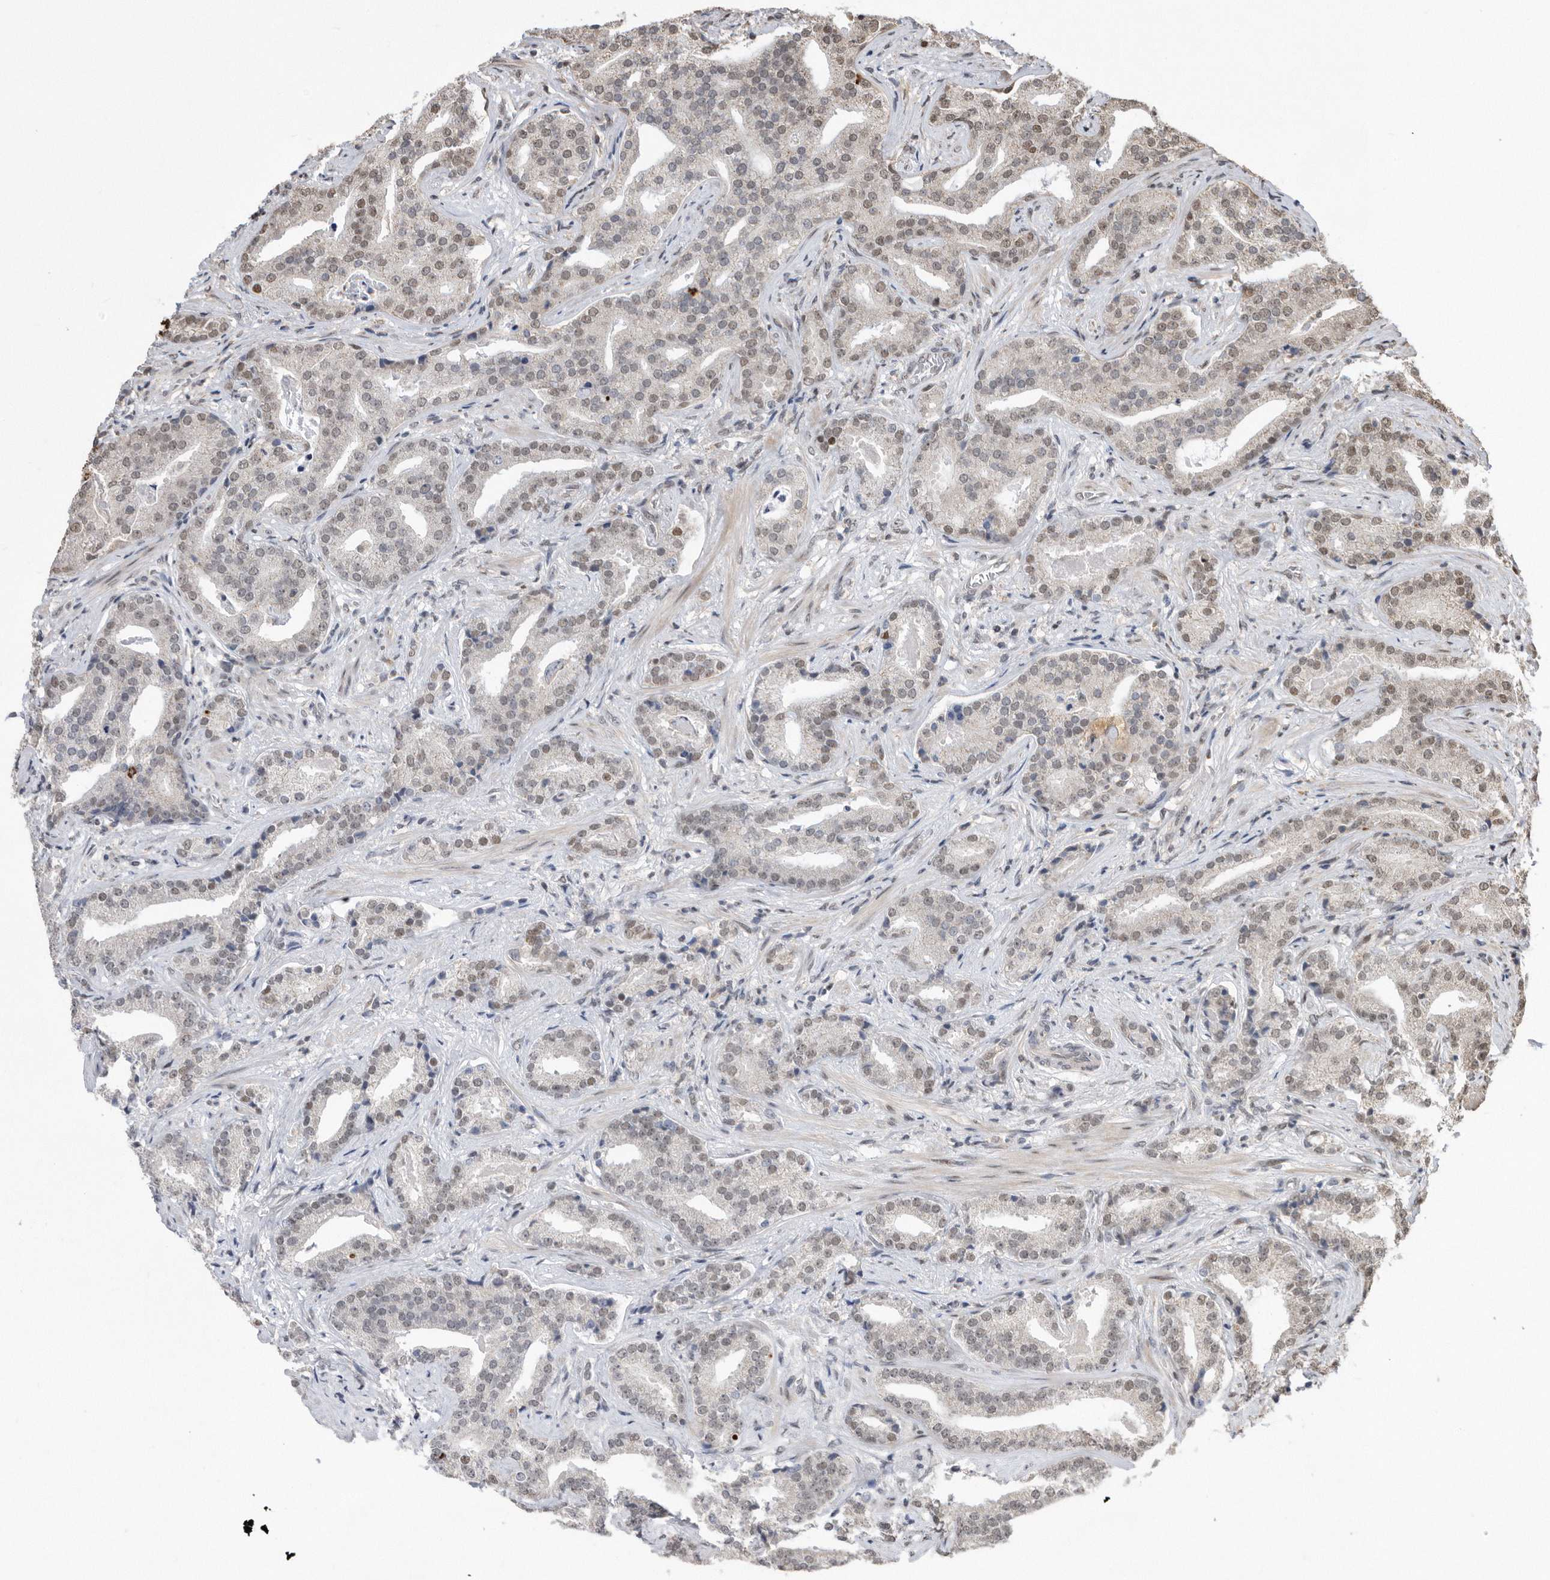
{"staining": {"intensity": "weak", "quantity": "25%-75%", "location": "nuclear"}, "tissue": "prostate cancer", "cell_type": "Tumor cells", "image_type": "cancer", "snomed": [{"axis": "morphology", "description": "Adenocarcinoma, Low grade"}, {"axis": "topography", "description": "Prostate"}], "caption": "Prostate cancer stained with a protein marker reveals weak staining in tumor cells.", "gene": "TDRD3", "patient": {"sex": "male", "age": 67}}